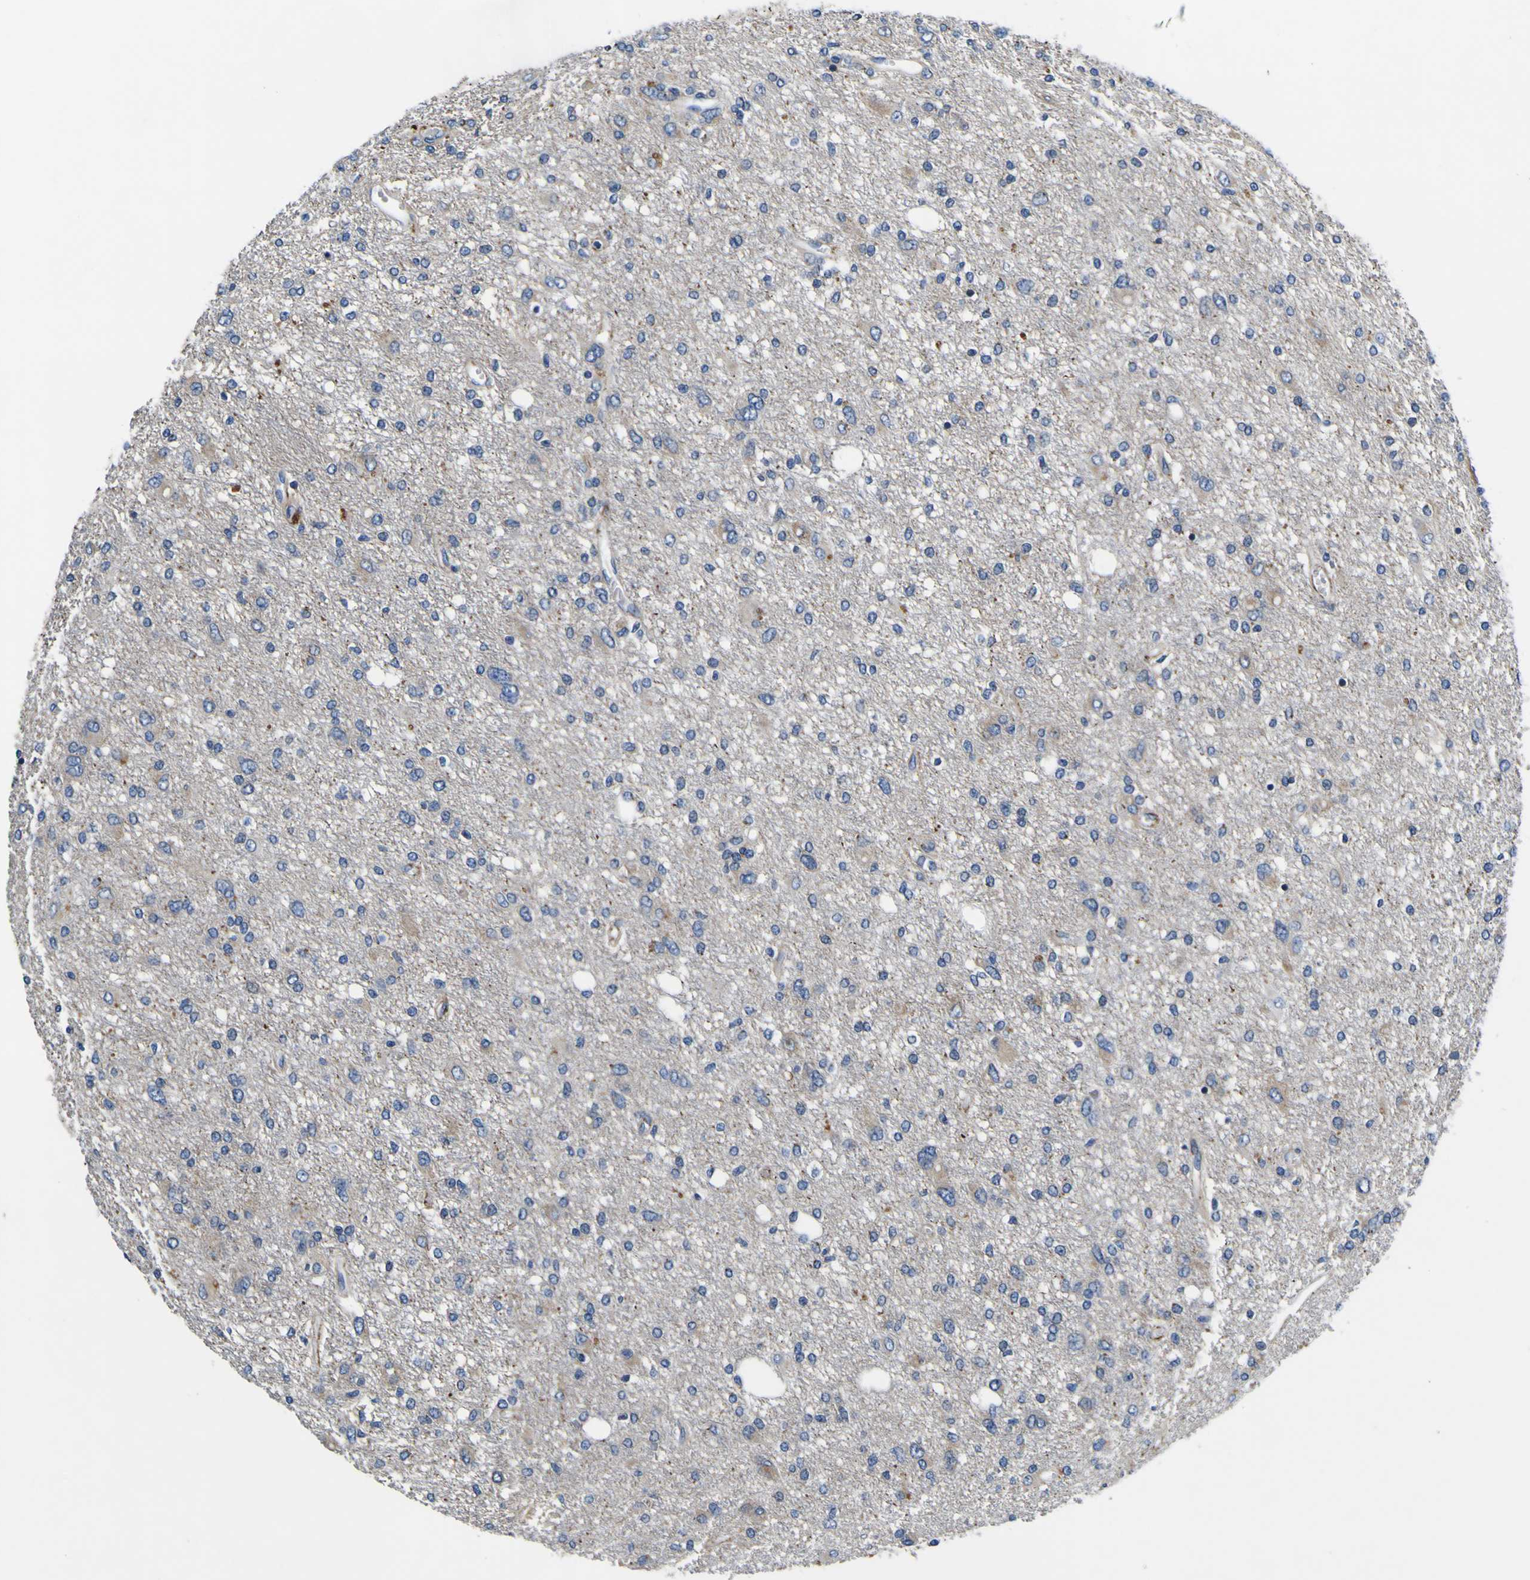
{"staining": {"intensity": "weak", "quantity": "<25%", "location": "cytoplasmic/membranous"}, "tissue": "glioma", "cell_type": "Tumor cells", "image_type": "cancer", "snomed": [{"axis": "morphology", "description": "Glioma, malignant, High grade"}, {"axis": "topography", "description": "Brain"}], "caption": "Tumor cells are negative for protein expression in human high-grade glioma (malignant). The staining was performed using DAB to visualize the protein expression in brown, while the nuclei were stained in blue with hematoxylin (Magnification: 20x).", "gene": "AGAP3", "patient": {"sex": "female", "age": 59}}